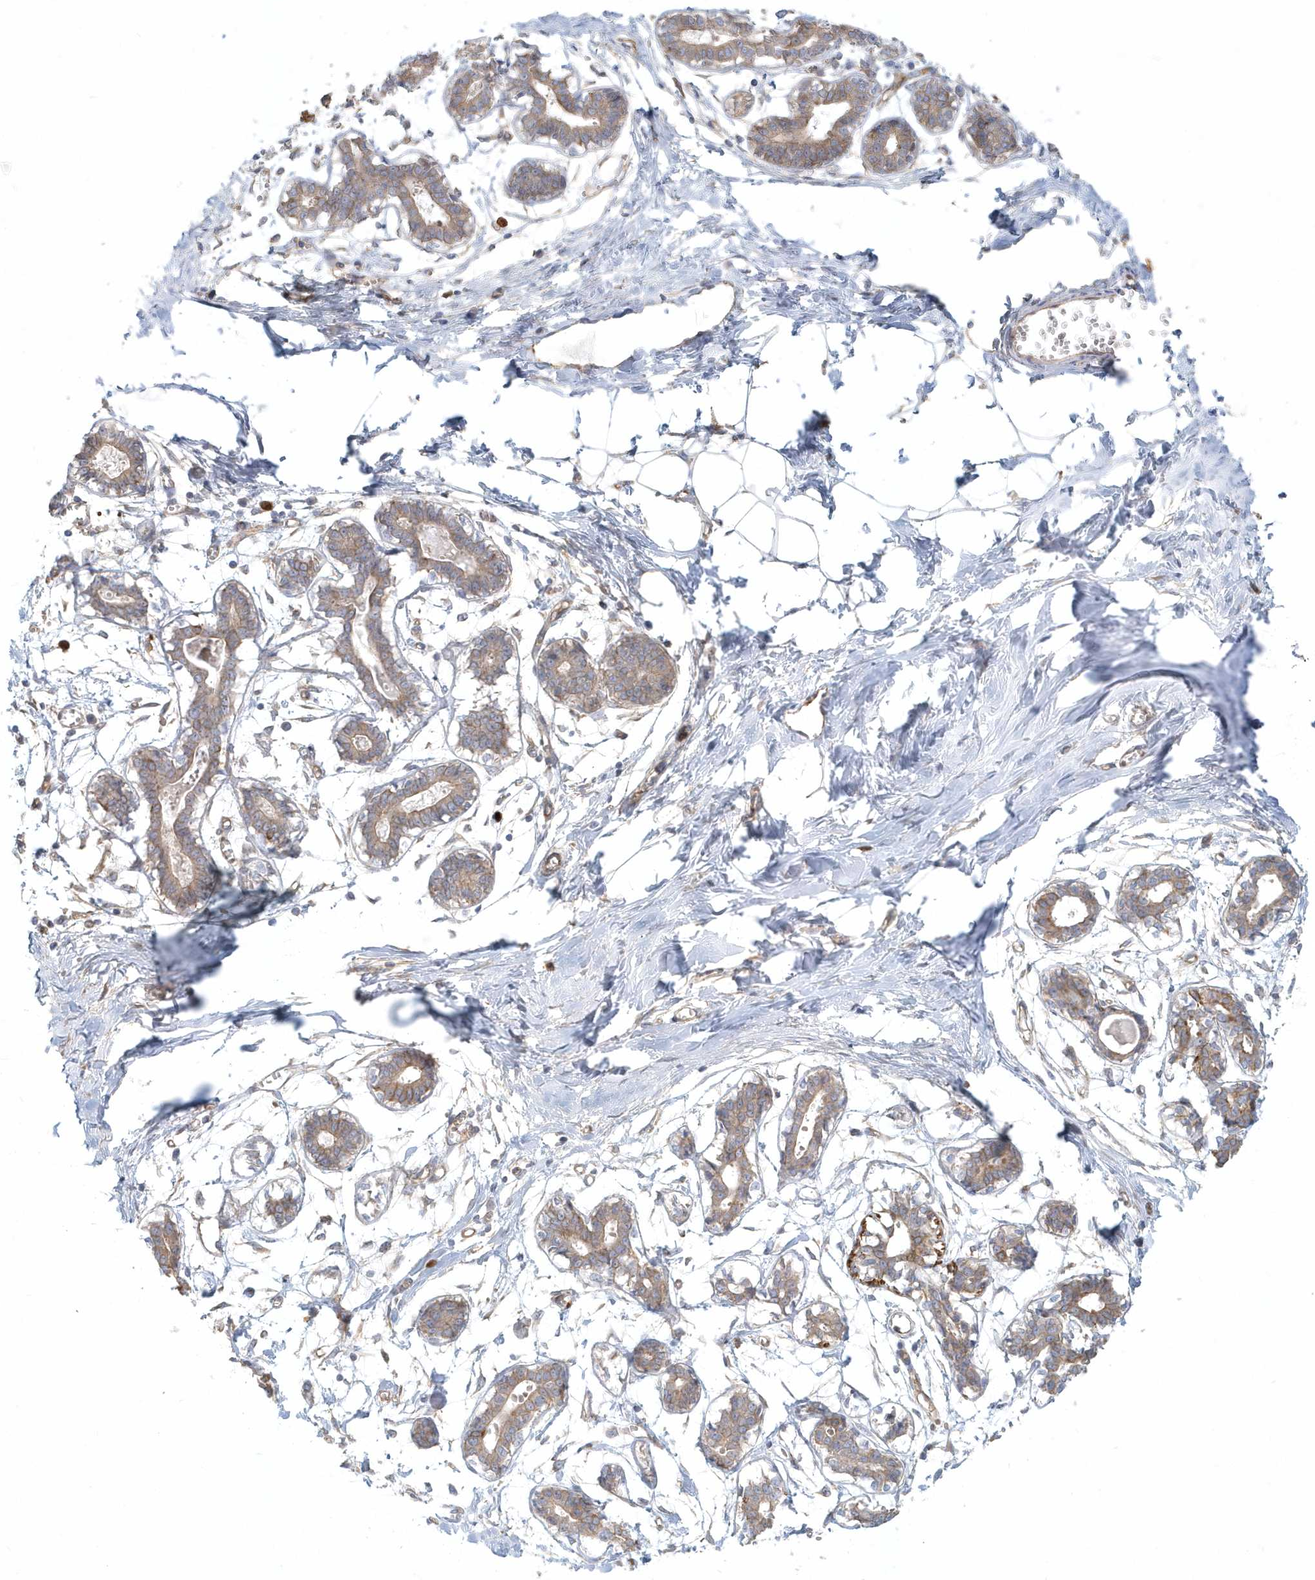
{"staining": {"intensity": "negative", "quantity": "none", "location": "none"}, "tissue": "breast", "cell_type": "Adipocytes", "image_type": "normal", "snomed": [{"axis": "morphology", "description": "Normal tissue, NOS"}, {"axis": "topography", "description": "Breast"}], "caption": "This is a image of IHC staining of benign breast, which shows no staining in adipocytes. The staining is performed using DAB (3,3'-diaminobenzidine) brown chromogen with nuclei counter-stained in using hematoxylin.", "gene": "DNAH1", "patient": {"sex": "female", "age": 27}}